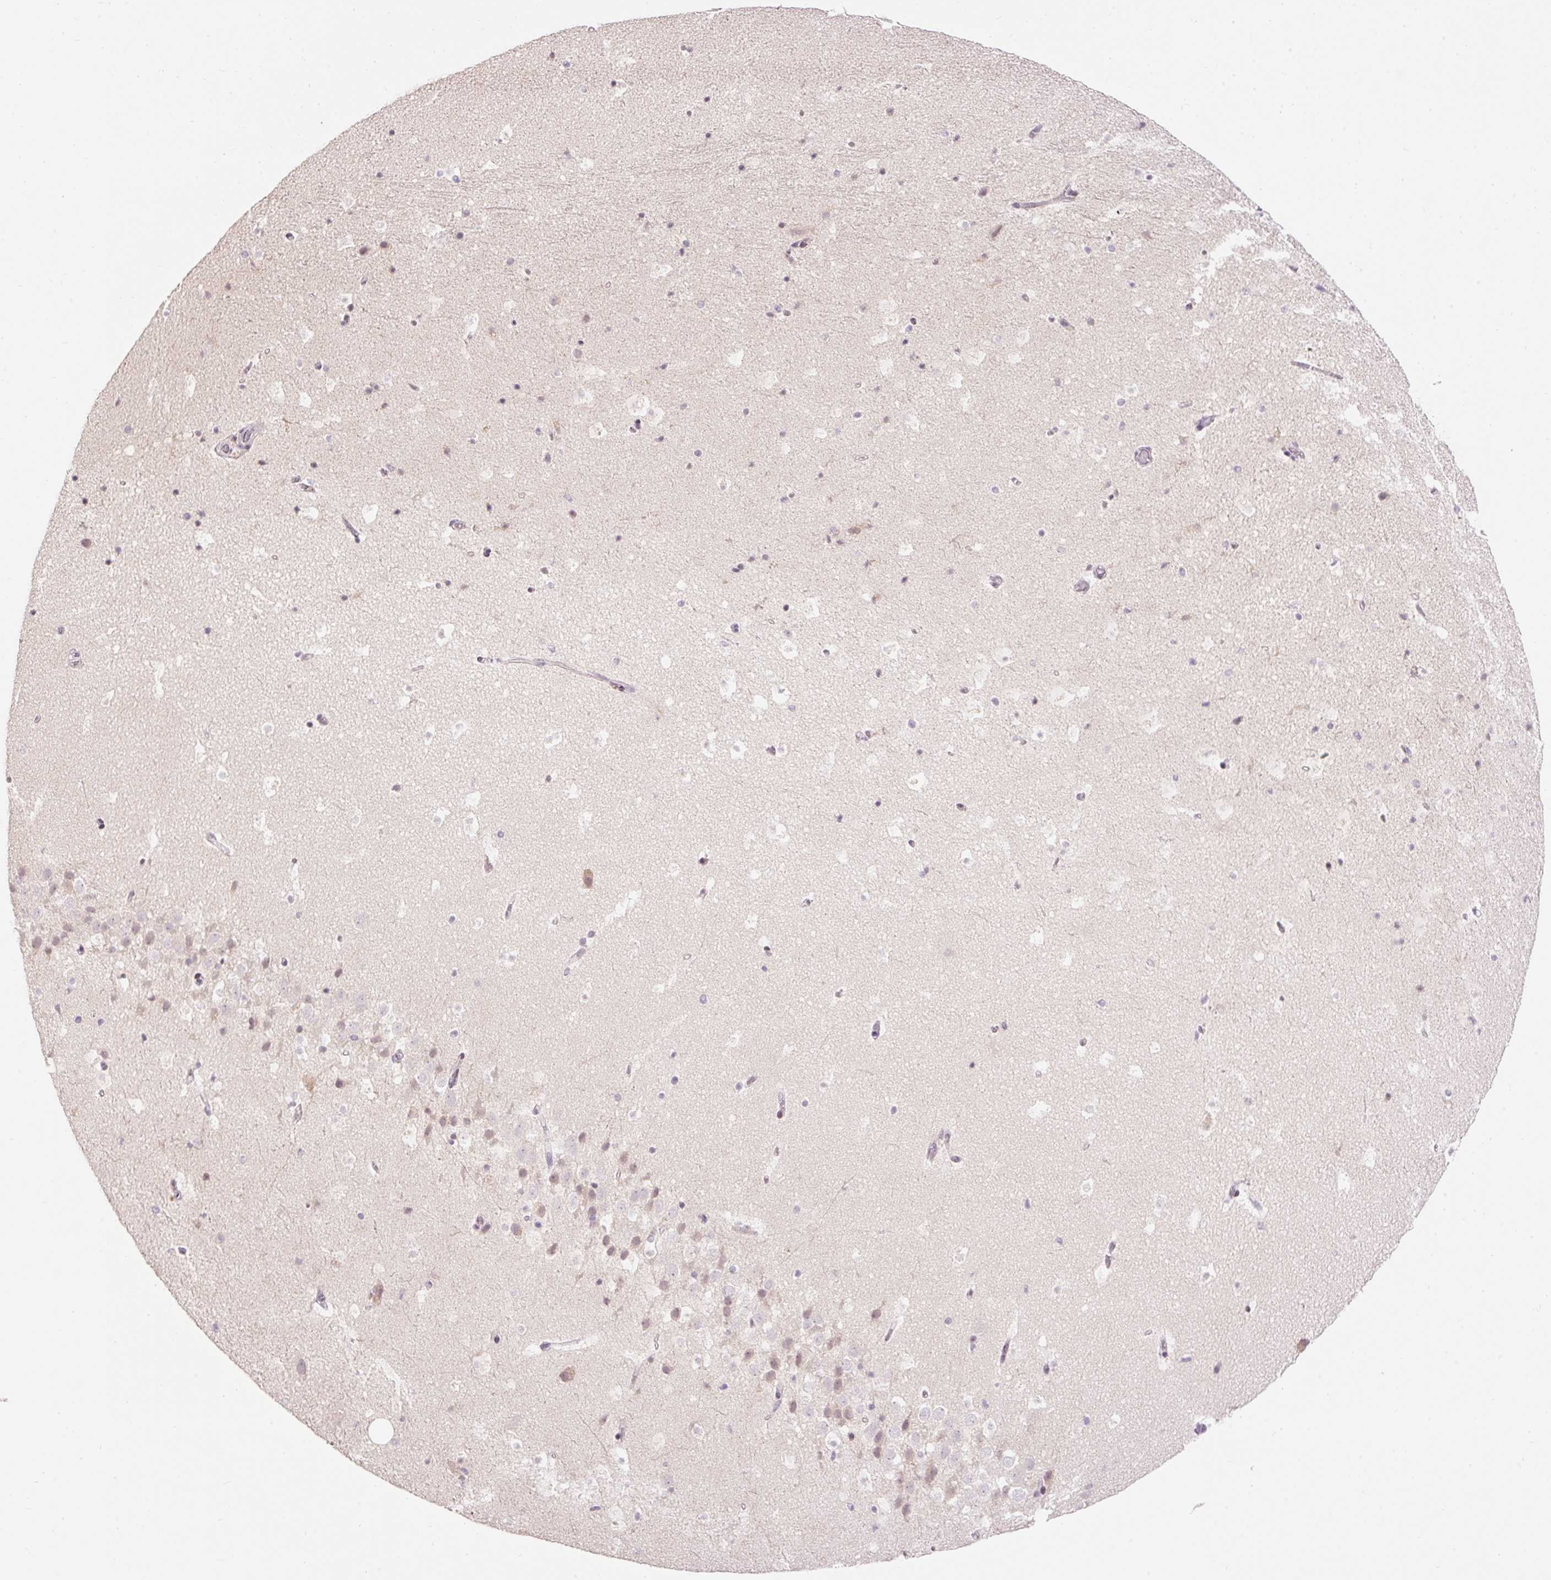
{"staining": {"intensity": "negative", "quantity": "none", "location": "none"}, "tissue": "hippocampus", "cell_type": "Glial cells", "image_type": "normal", "snomed": [{"axis": "morphology", "description": "Normal tissue, NOS"}, {"axis": "topography", "description": "Hippocampus"}], "caption": "Histopathology image shows no significant protein positivity in glial cells of unremarkable hippocampus. The staining is performed using DAB (3,3'-diaminobenzidine) brown chromogen with nuclei counter-stained in using hematoxylin.", "gene": "ABHD11", "patient": {"sex": "male", "age": 37}}